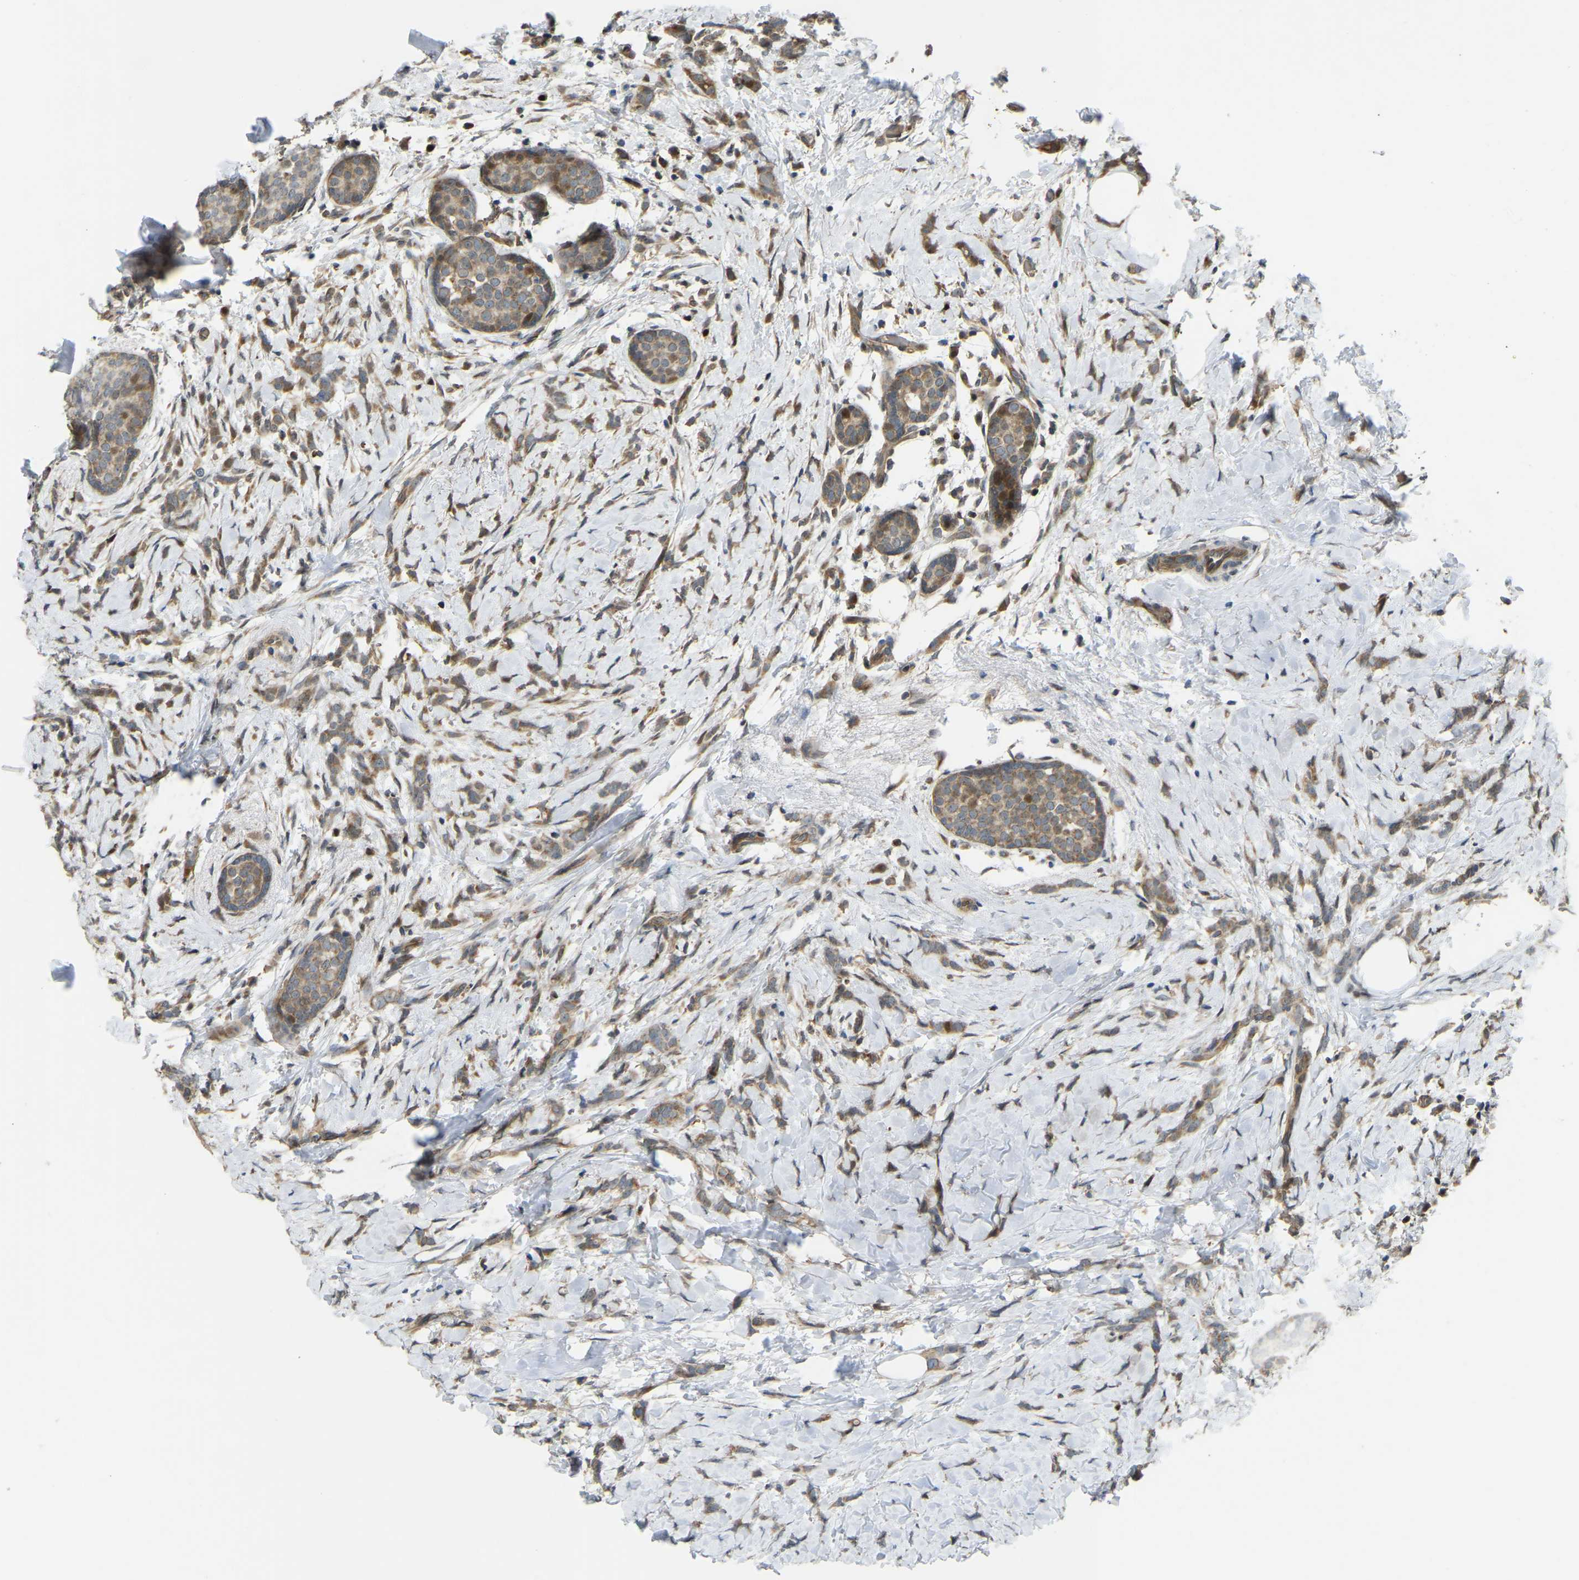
{"staining": {"intensity": "moderate", "quantity": ">75%", "location": "cytoplasmic/membranous"}, "tissue": "breast cancer", "cell_type": "Tumor cells", "image_type": "cancer", "snomed": [{"axis": "morphology", "description": "Lobular carcinoma, in situ"}, {"axis": "morphology", "description": "Lobular carcinoma"}, {"axis": "topography", "description": "Breast"}], "caption": "IHC (DAB (3,3'-diaminobenzidine)) staining of breast cancer (lobular carcinoma in situ) shows moderate cytoplasmic/membranous protein expression in about >75% of tumor cells.", "gene": "C21orf91", "patient": {"sex": "female", "age": 41}}